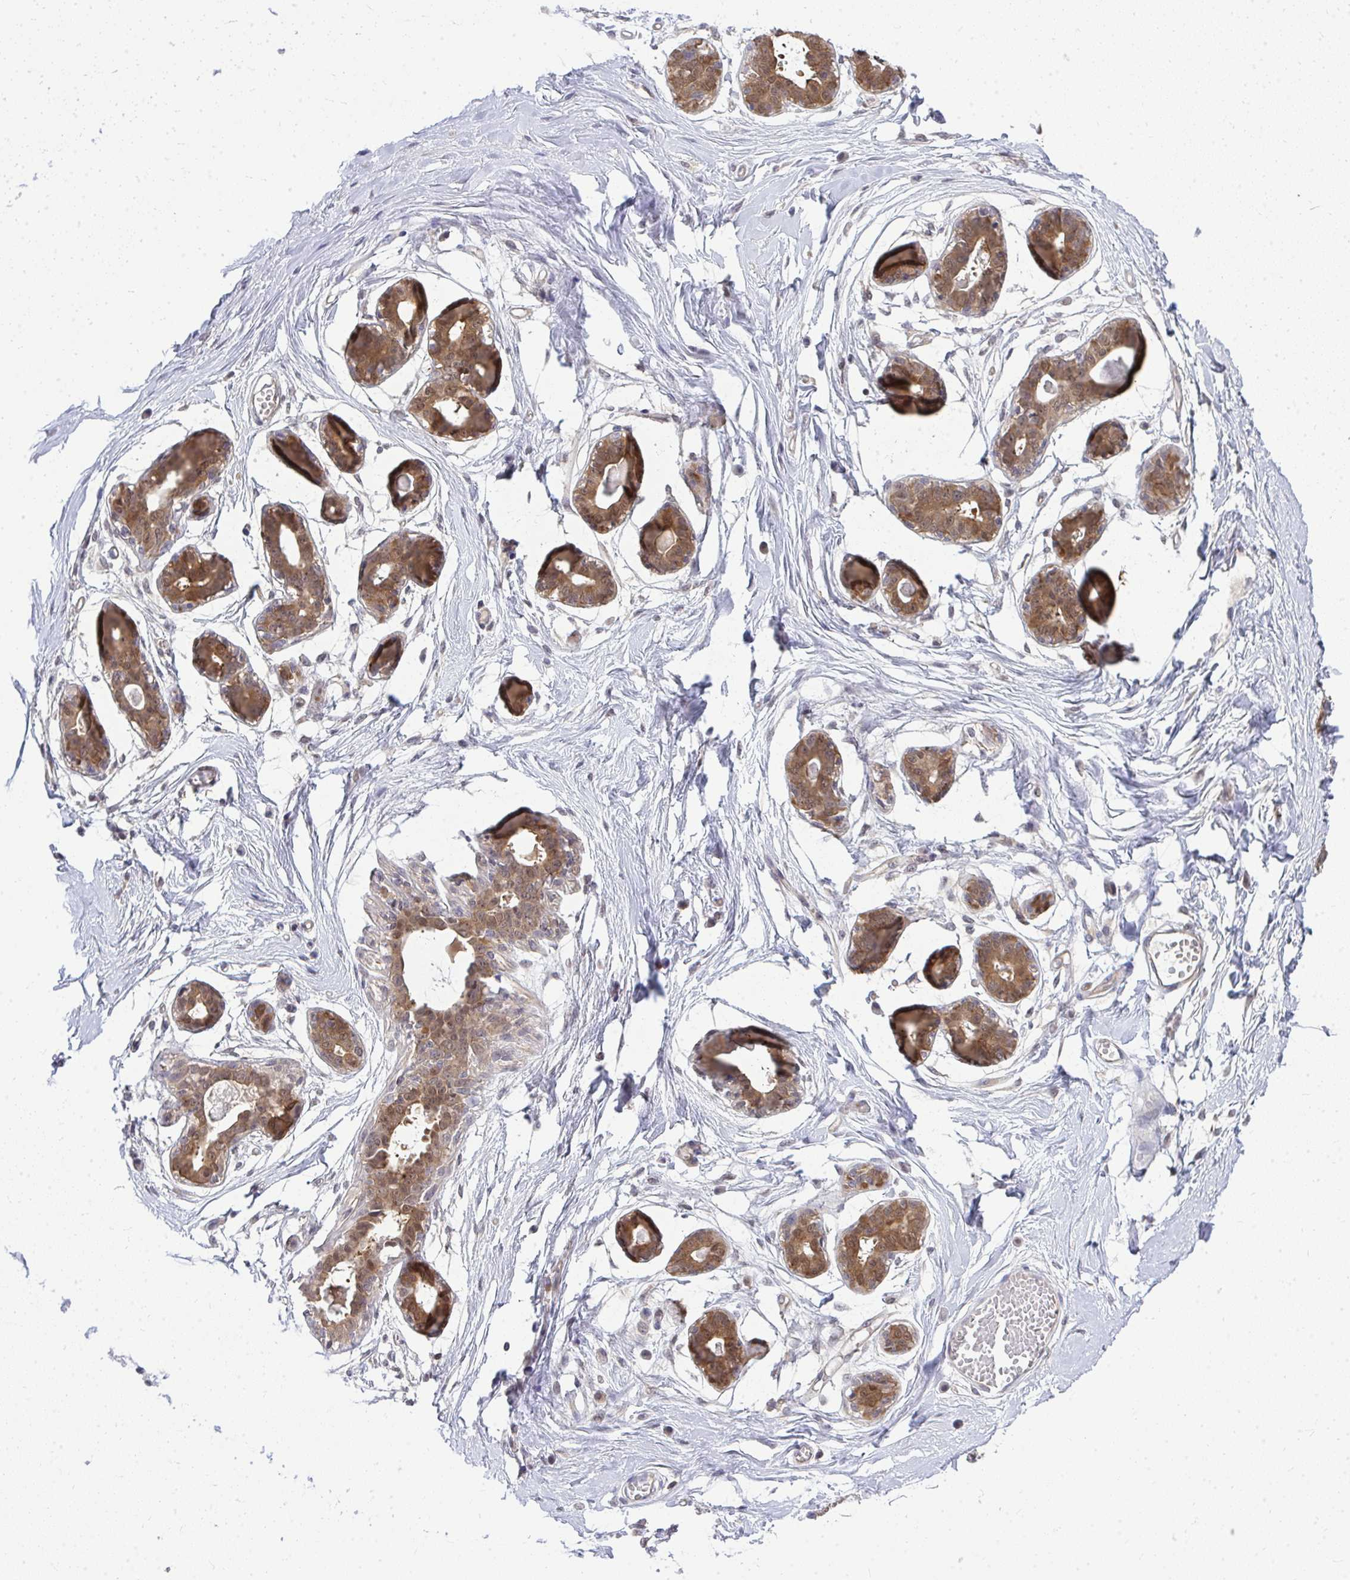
{"staining": {"intensity": "negative", "quantity": "none", "location": "none"}, "tissue": "breast", "cell_type": "Adipocytes", "image_type": "normal", "snomed": [{"axis": "morphology", "description": "Normal tissue, NOS"}, {"axis": "topography", "description": "Breast"}], "caption": "This is an immunohistochemistry (IHC) photomicrograph of unremarkable breast. There is no positivity in adipocytes.", "gene": "HDHD2", "patient": {"sex": "female", "age": 45}}